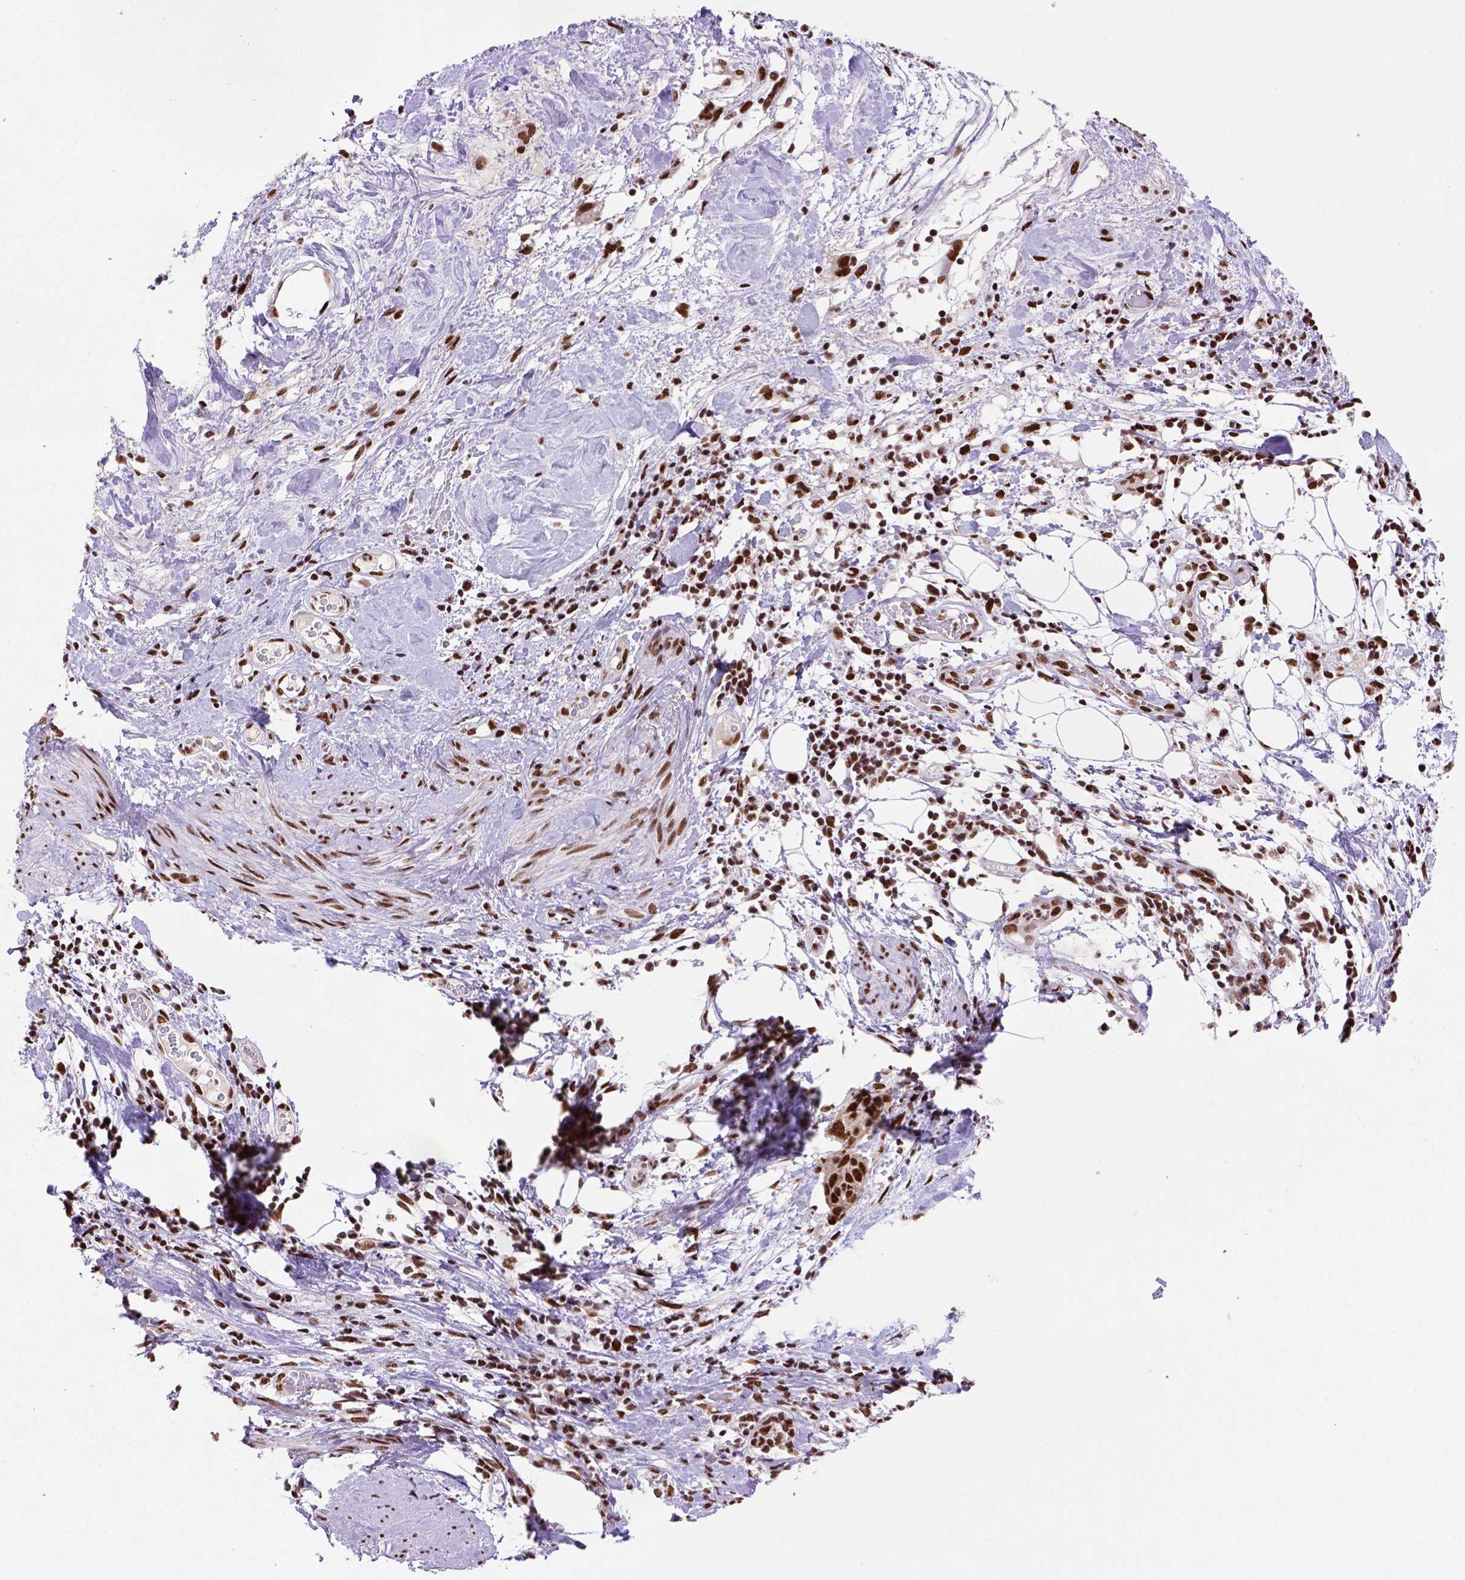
{"staining": {"intensity": "moderate", "quantity": ">75%", "location": "nuclear"}, "tissue": "cervical cancer", "cell_type": "Tumor cells", "image_type": "cancer", "snomed": [{"axis": "morphology", "description": "Squamous cell carcinoma, NOS"}, {"axis": "topography", "description": "Cervix"}], "caption": "Brown immunohistochemical staining in cervical cancer (squamous cell carcinoma) displays moderate nuclear expression in approximately >75% of tumor cells.", "gene": "NSMCE2", "patient": {"sex": "female", "age": 39}}